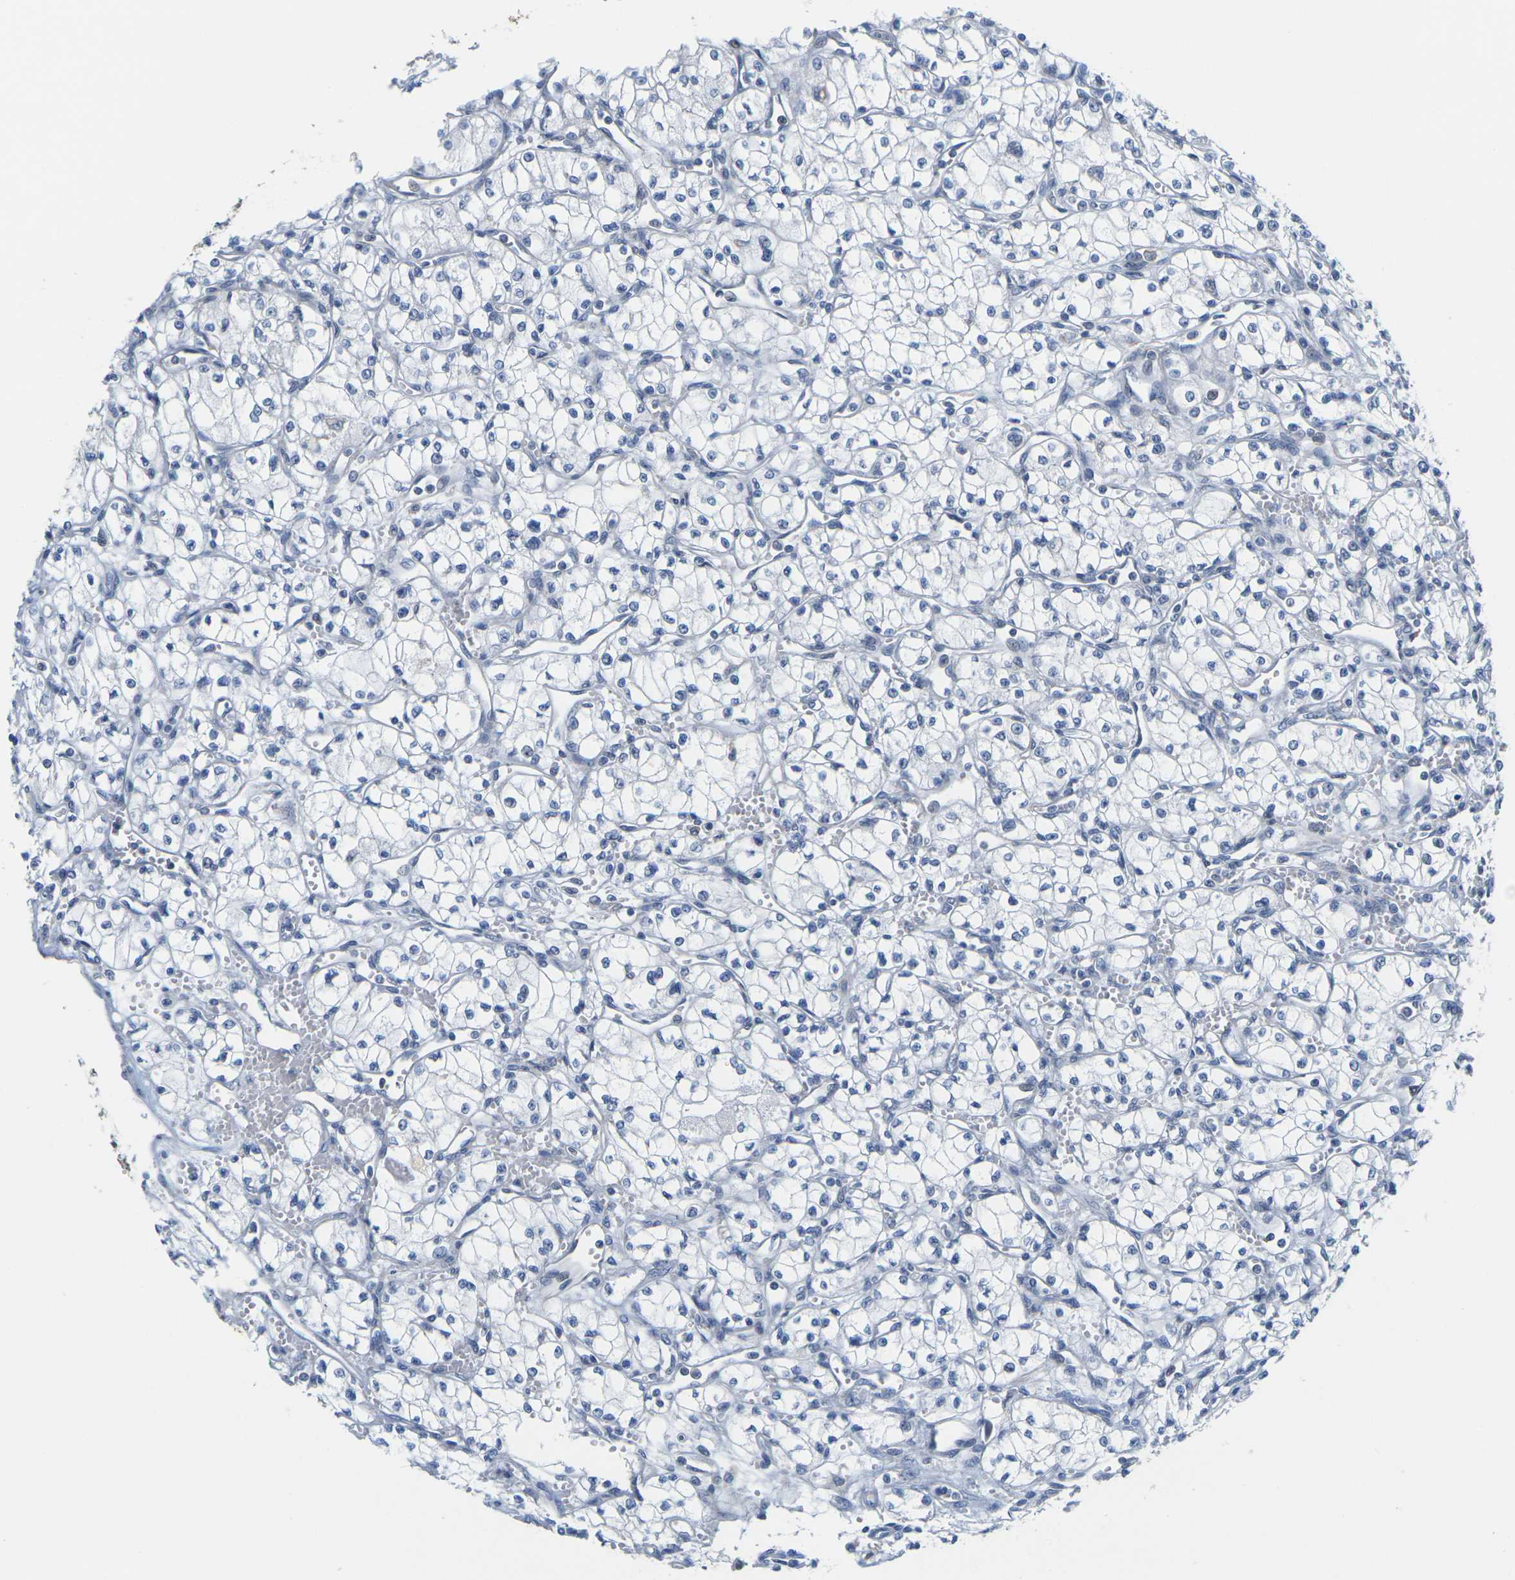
{"staining": {"intensity": "negative", "quantity": "none", "location": "none"}, "tissue": "renal cancer", "cell_type": "Tumor cells", "image_type": "cancer", "snomed": [{"axis": "morphology", "description": "Normal tissue, NOS"}, {"axis": "morphology", "description": "Adenocarcinoma, NOS"}, {"axis": "topography", "description": "Kidney"}], "caption": "The photomicrograph displays no significant expression in tumor cells of renal cancer (adenocarcinoma).", "gene": "OTOF", "patient": {"sex": "male", "age": 59}}